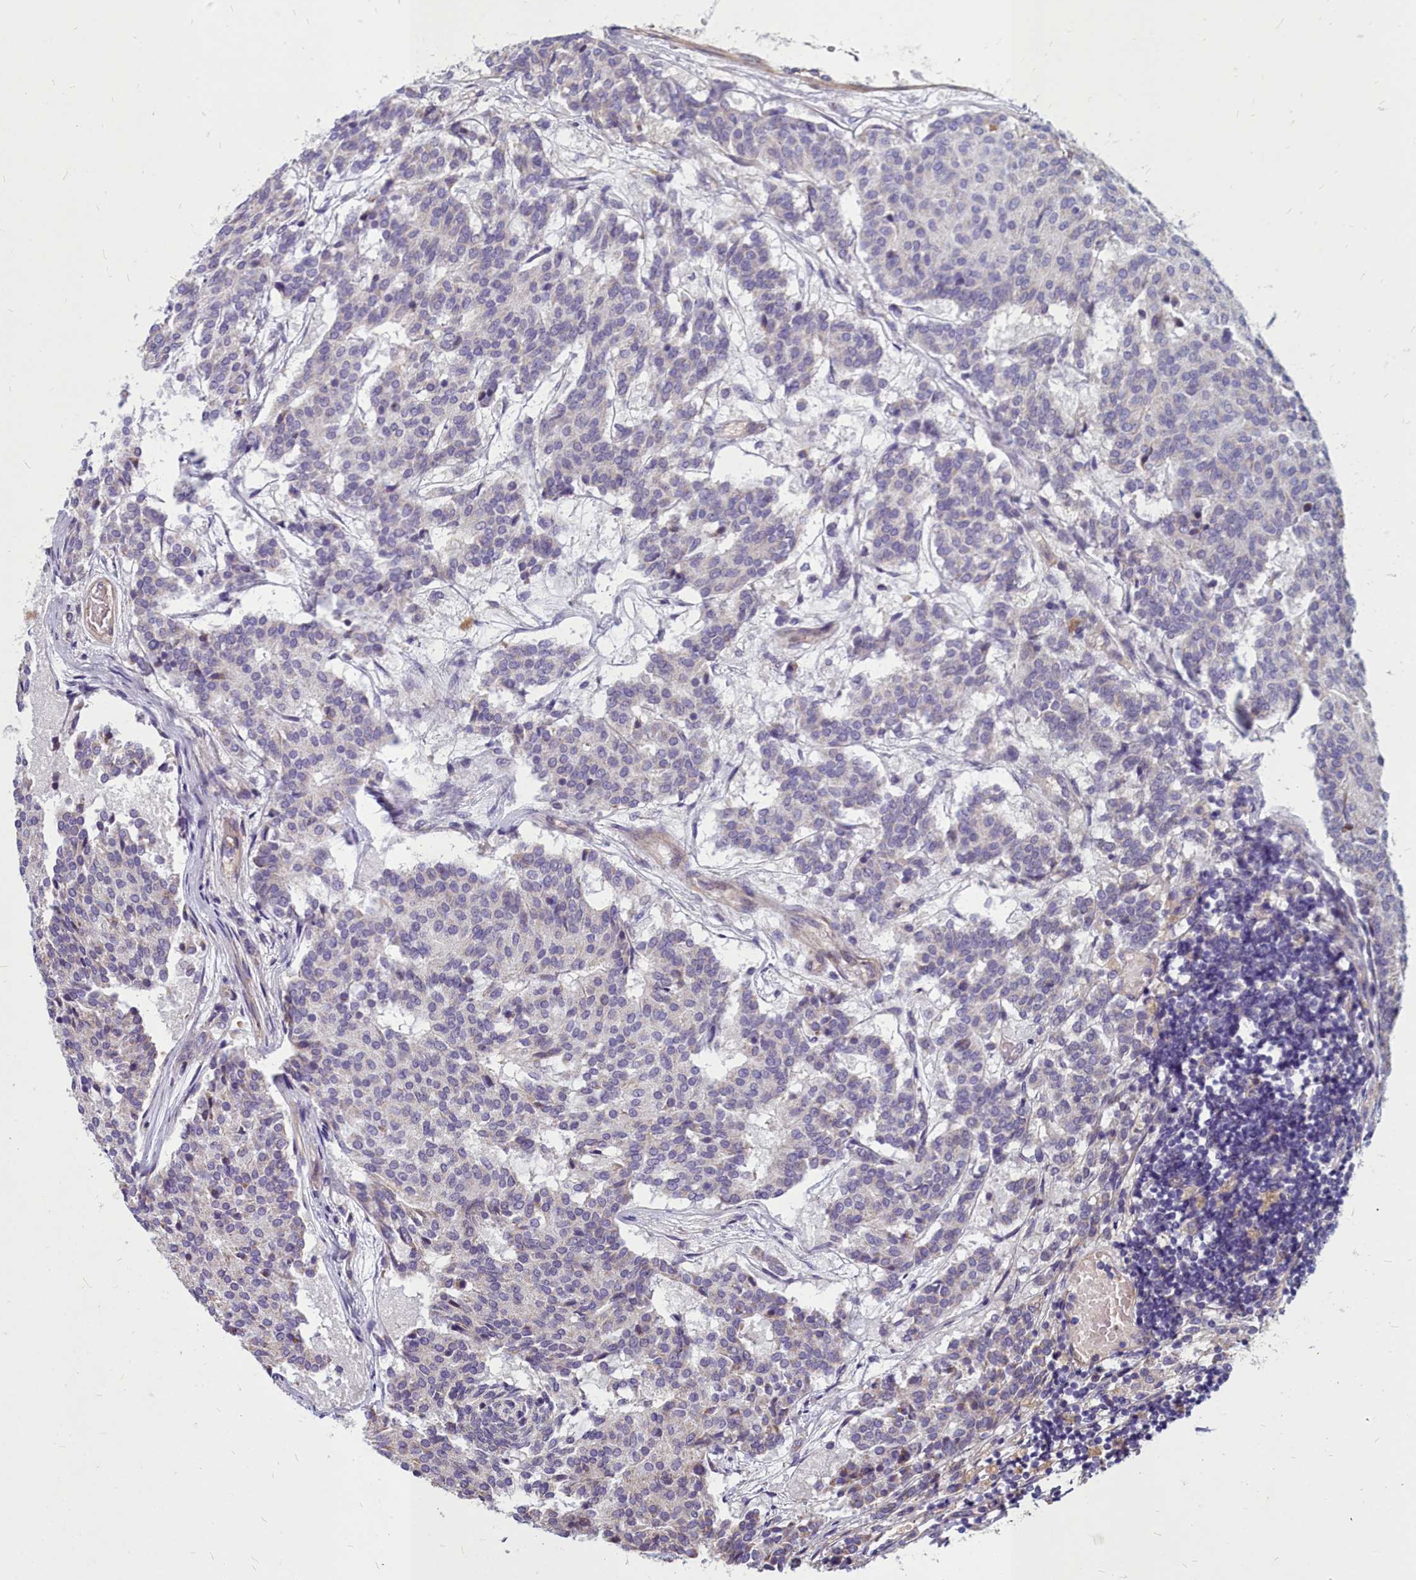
{"staining": {"intensity": "negative", "quantity": "none", "location": "none"}, "tissue": "carcinoid", "cell_type": "Tumor cells", "image_type": "cancer", "snomed": [{"axis": "morphology", "description": "Carcinoid, malignant, NOS"}, {"axis": "topography", "description": "Pancreas"}], "caption": "An image of carcinoid (malignant) stained for a protein displays no brown staining in tumor cells.", "gene": "SMPD4", "patient": {"sex": "female", "age": 54}}